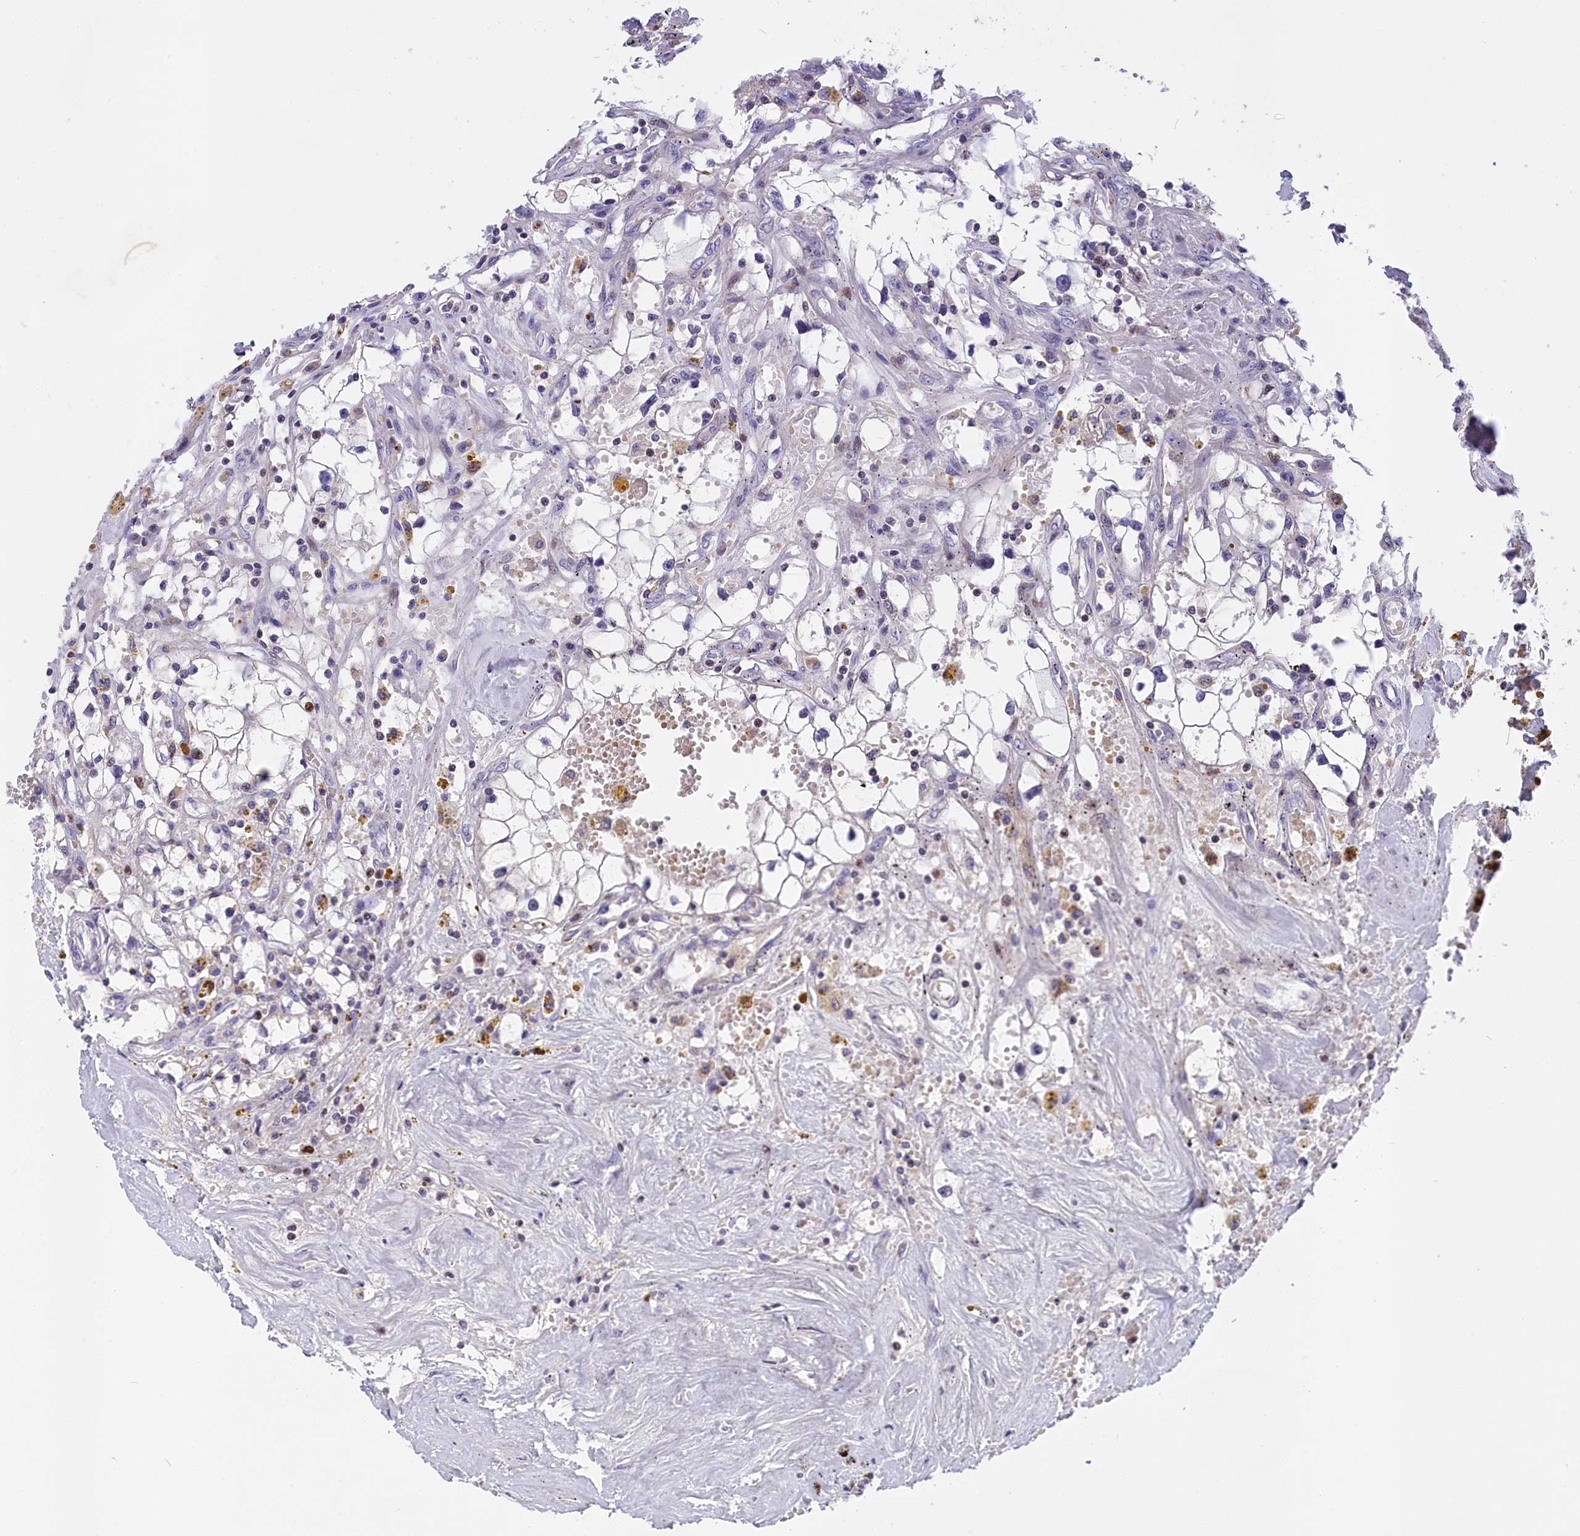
{"staining": {"intensity": "negative", "quantity": "none", "location": "none"}, "tissue": "renal cancer", "cell_type": "Tumor cells", "image_type": "cancer", "snomed": [{"axis": "morphology", "description": "Adenocarcinoma, NOS"}, {"axis": "topography", "description": "Kidney"}], "caption": "DAB (3,3'-diaminobenzidine) immunohistochemical staining of renal cancer (adenocarcinoma) demonstrates no significant expression in tumor cells.", "gene": "NKPD1", "patient": {"sex": "male", "age": 56}}